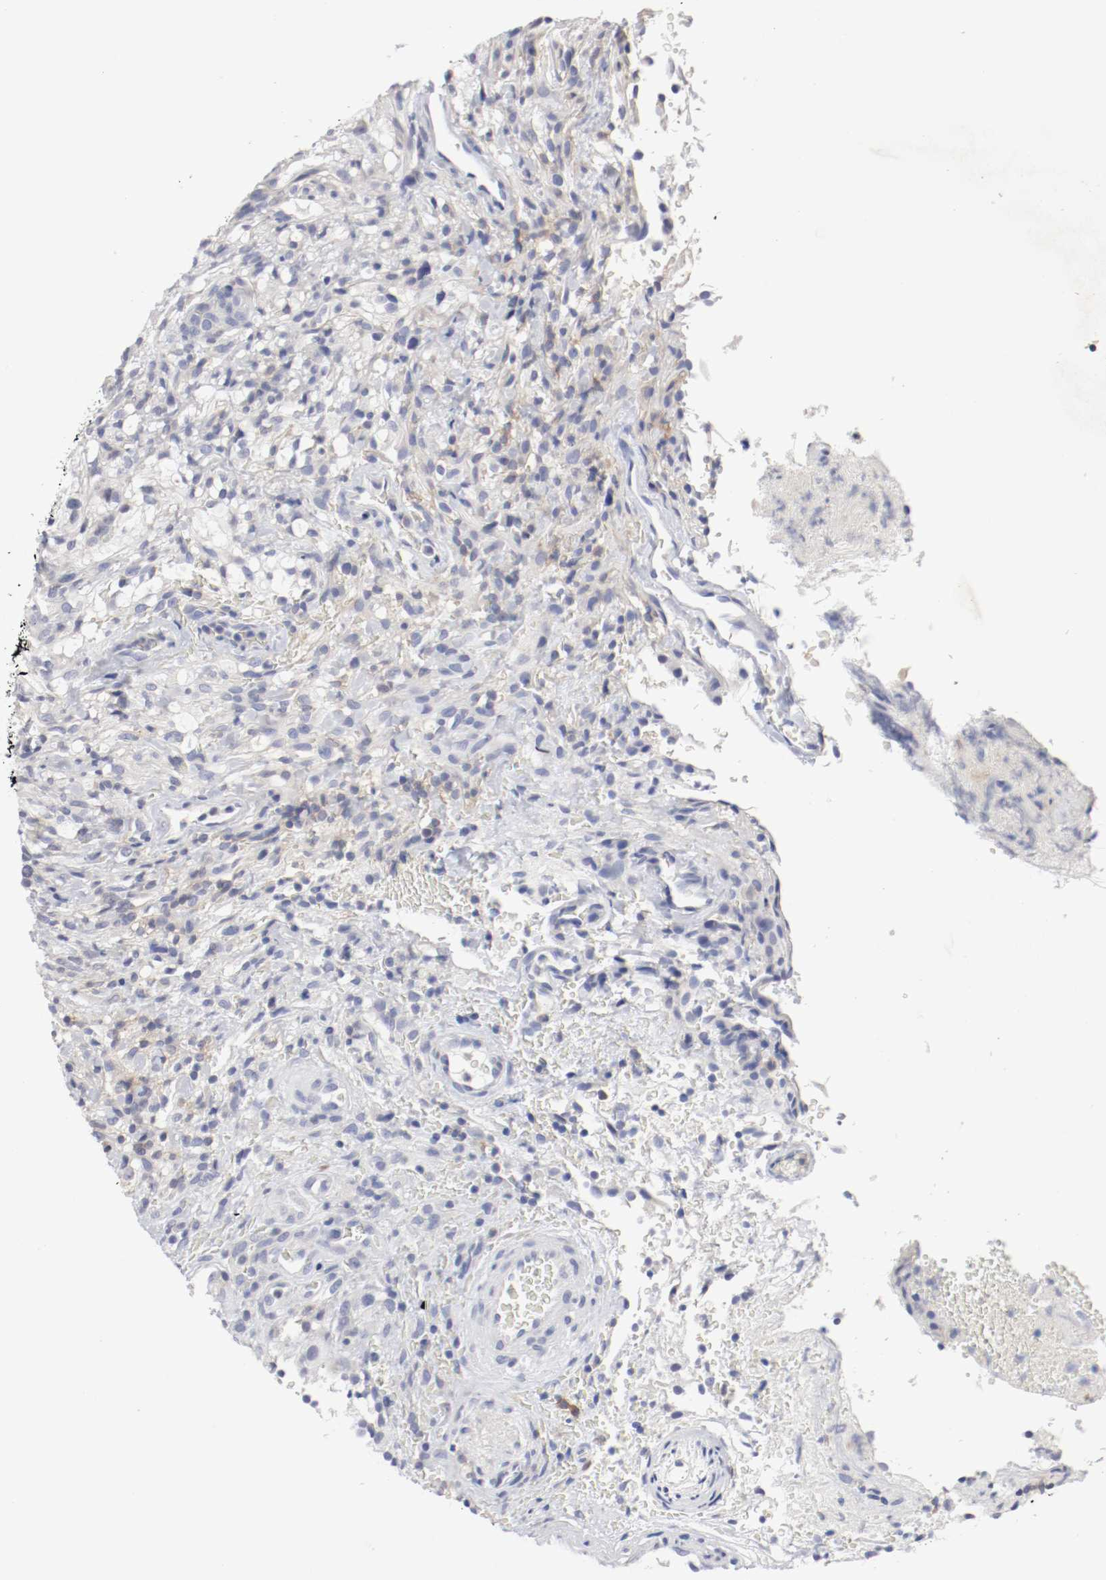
{"staining": {"intensity": "moderate", "quantity": "<25%", "location": "cytoplasmic/membranous"}, "tissue": "glioma", "cell_type": "Tumor cells", "image_type": "cancer", "snomed": [{"axis": "morphology", "description": "Normal tissue, NOS"}, {"axis": "morphology", "description": "Glioma, malignant, High grade"}, {"axis": "topography", "description": "Cerebral cortex"}], "caption": "Approximately <25% of tumor cells in glioma exhibit moderate cytoplasmic/membranous protein staining as visualized by brown immunohistochemical staining.", "gene": "ITGAX", "patient": {"sex": "male", "age": 75}}